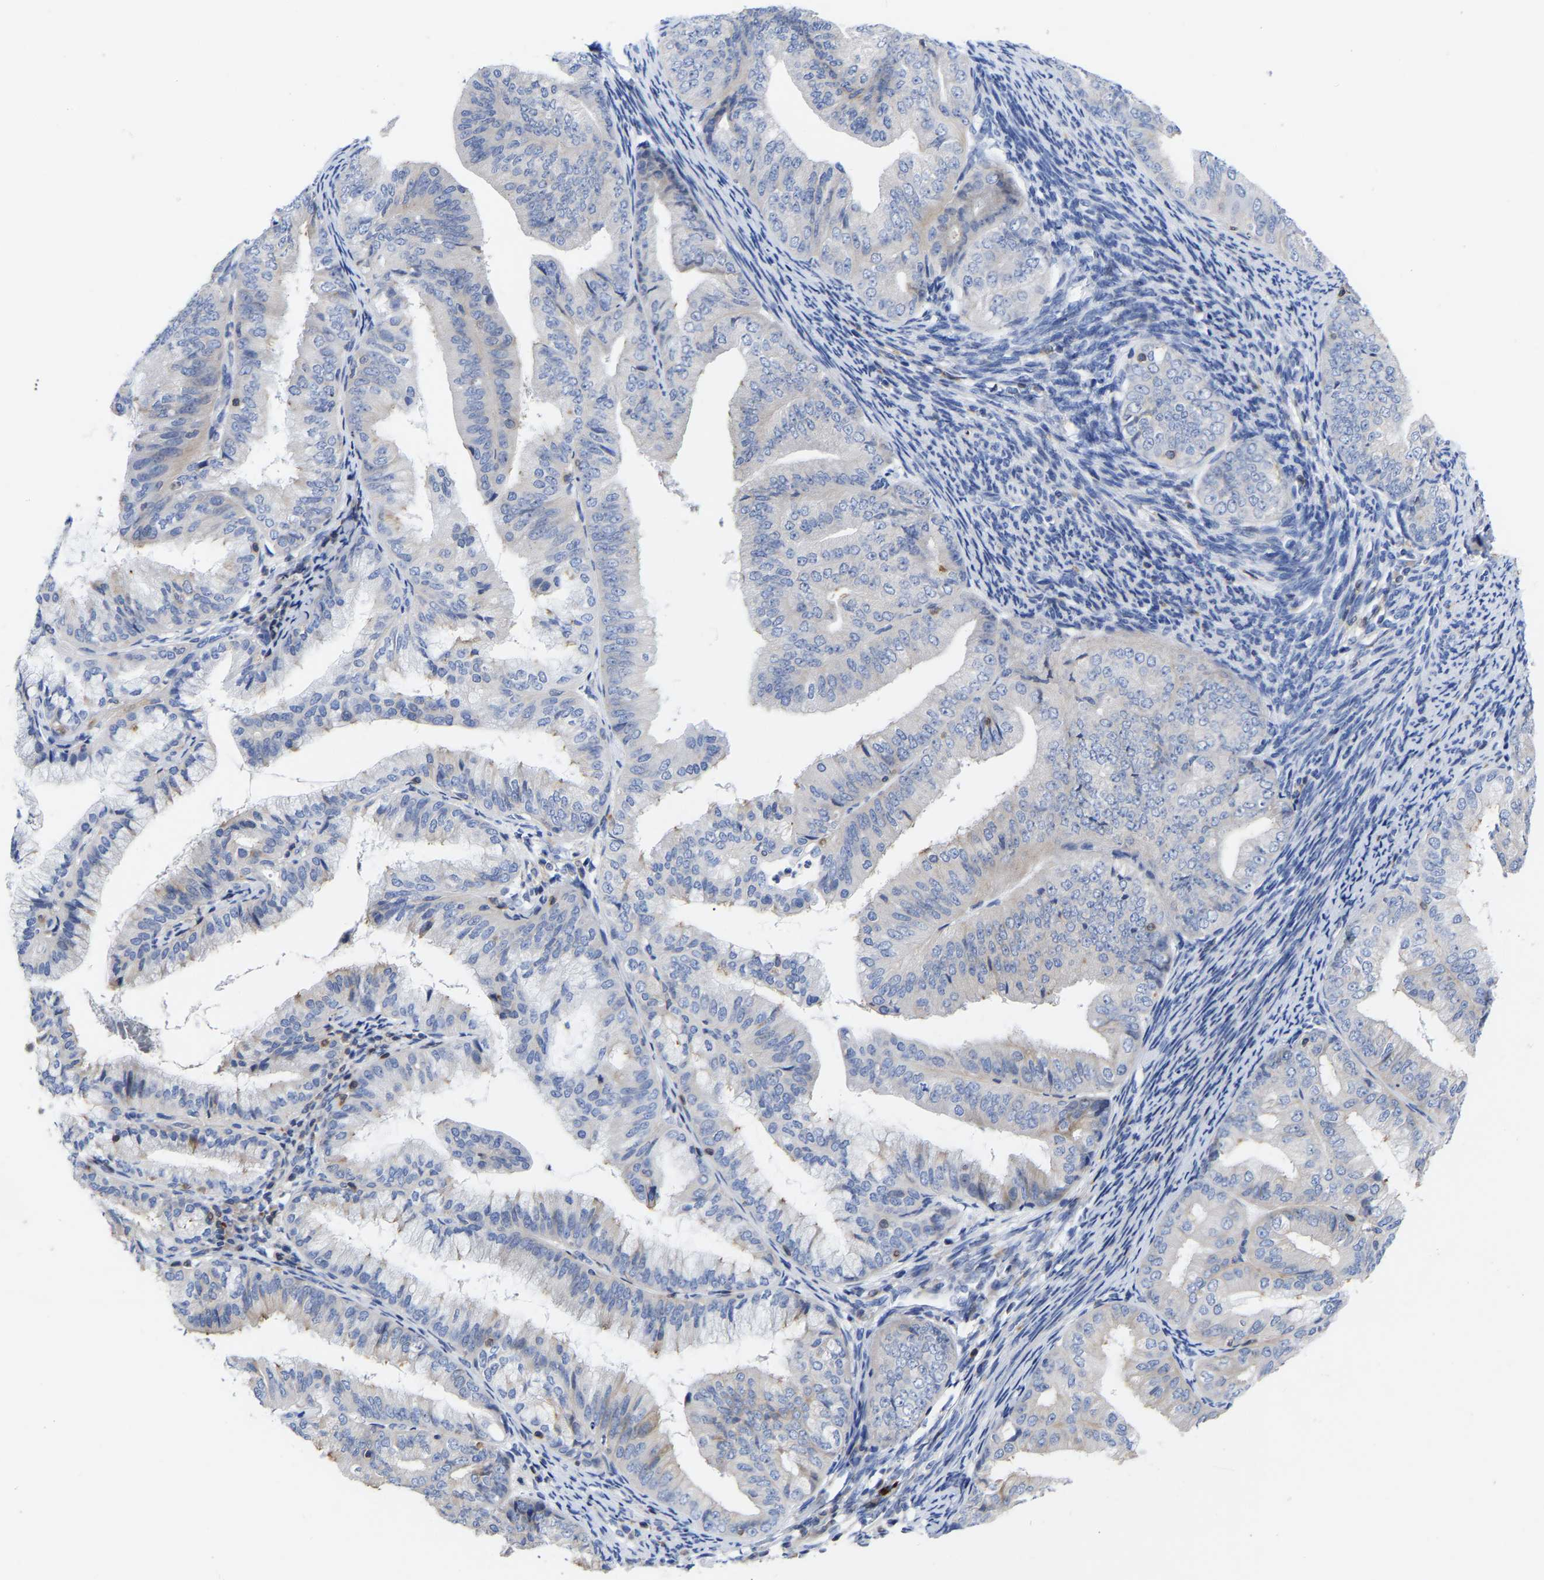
{"staining": {"intensity": "moderate", "quantity": "<25%", "location": "cytoplasmic/membranous"}, "tissue": "endometrial cancer", "cell_type": "Tumor cells", "image_type": "cancer", "snomed": [{"axis": "morphology", "description": "Adenocarcinoma, NOS"}, {"axis": "topography", "description": "Endometrium"}], "caption": "A micrograph of endometrial cancer stained for a protein displays moderate cytoplasmic/membranous brown staining in tumor cells.", "gene": "PTPN7", "patient": {"sex": "female", "age": 63}}